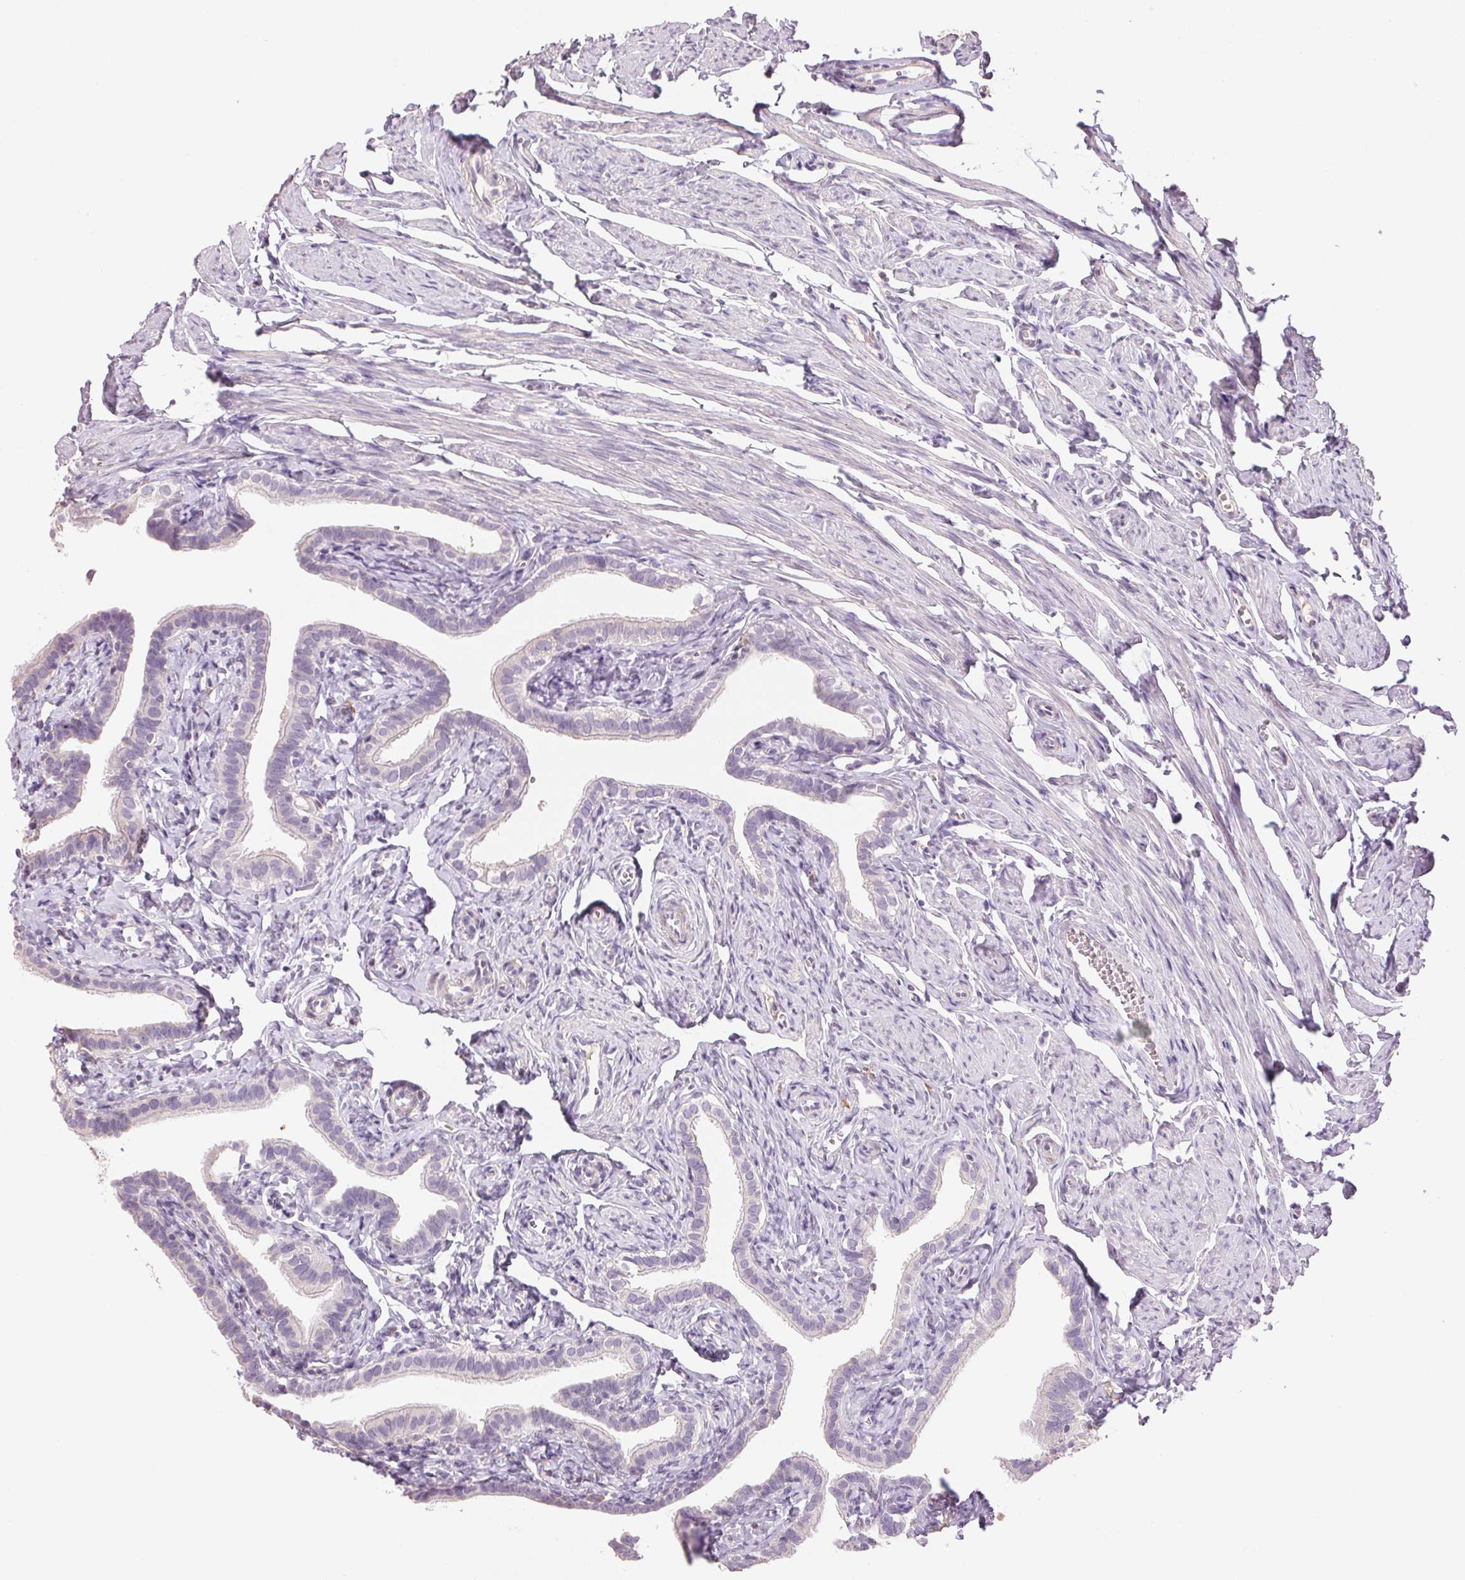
{"staining": {"intensity": "negative", "quantity": "none", "location": "none"}, "tissue": "fallopian tube", "cell_type": "Glandular cells", "image_type": "normal", "snomed": [{"axis": "morphology", "description": "Normal tissue, NOS"}, {"axis": "topography", "description": "Fallopian tube"}], "caption": "This is an IHC photomicrograph of normal human fallopian tube. There is no positivity in glandular cells.", "gene": "LYZL6", "patient": {"sex": "female", "age": 41}}